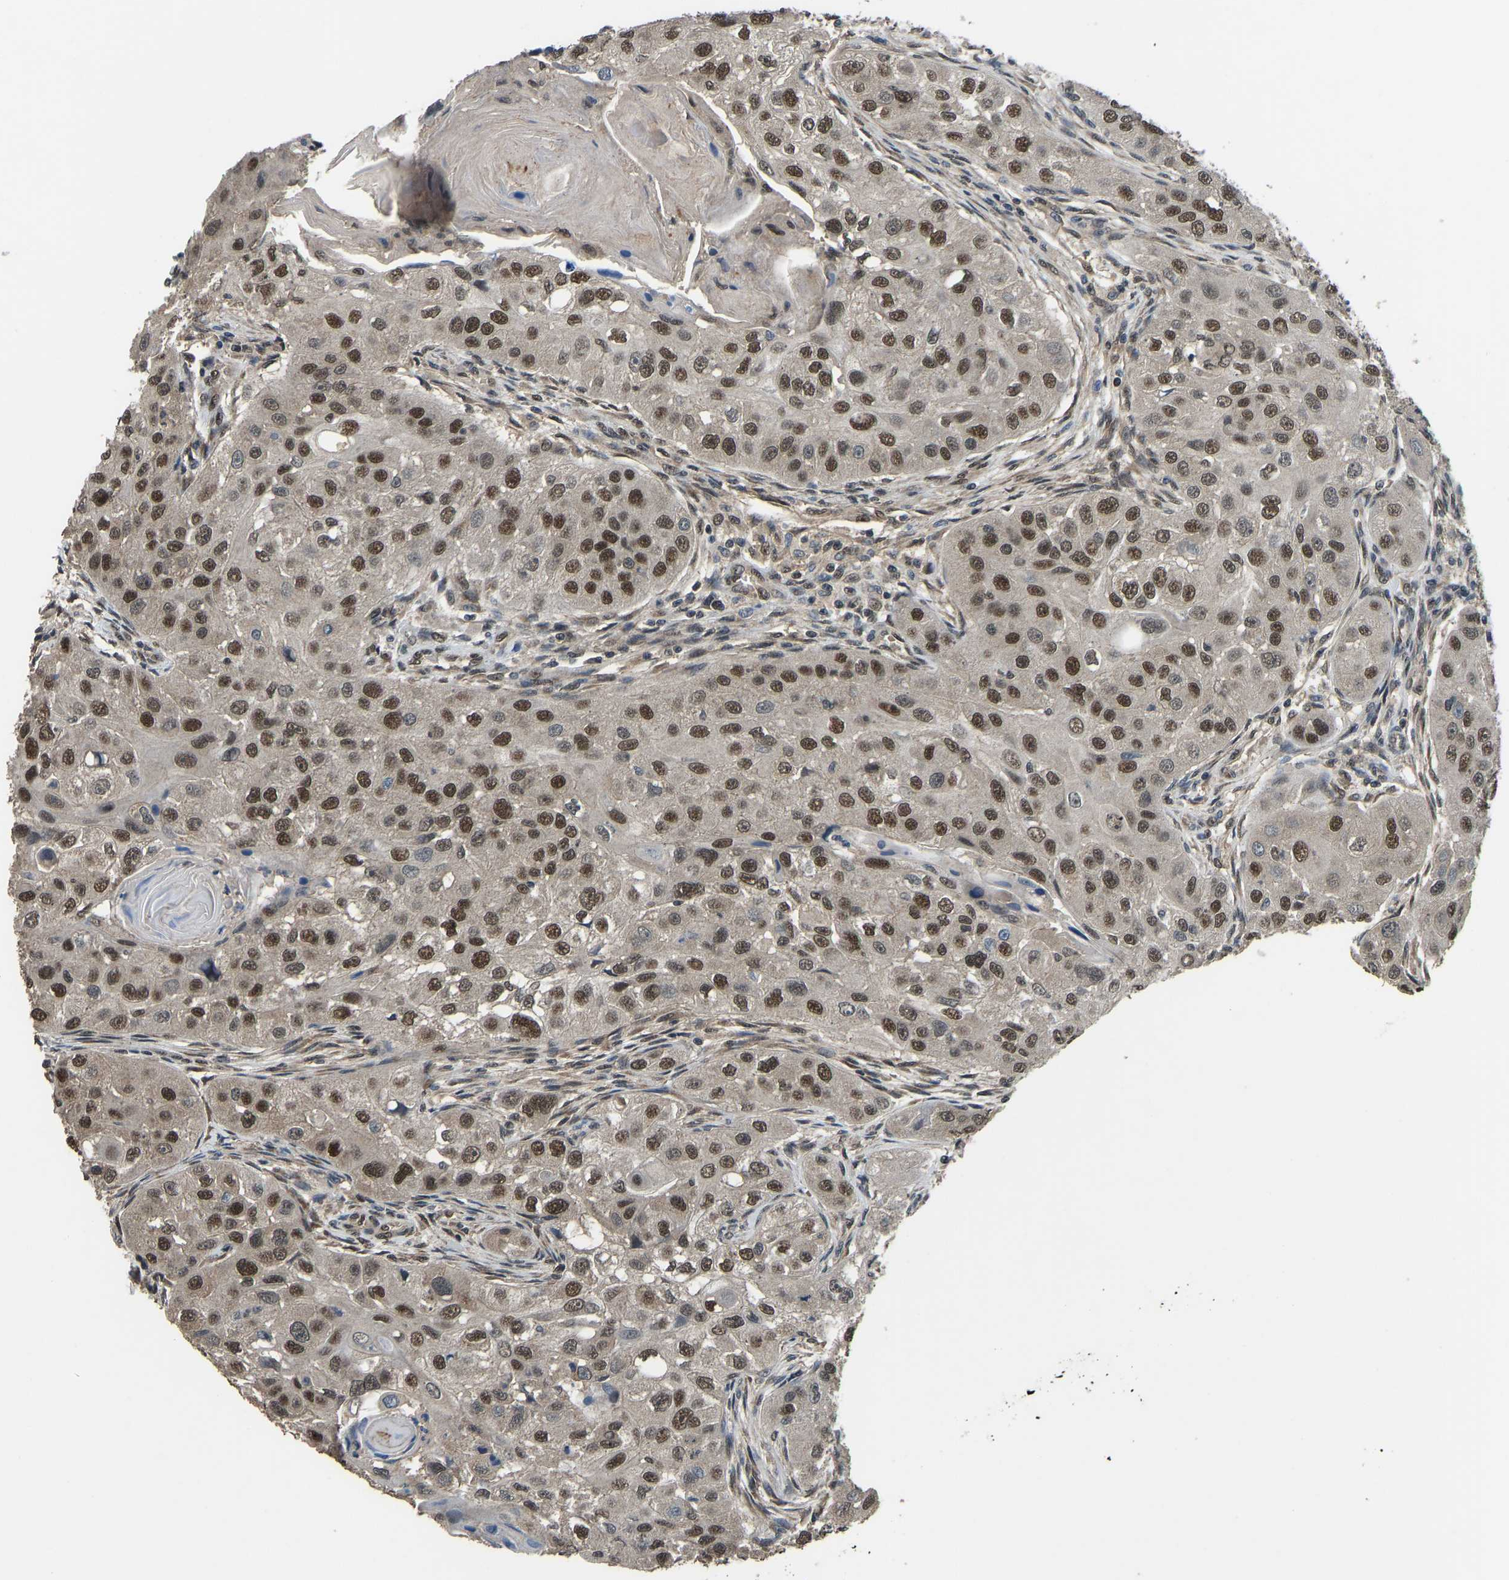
{"staining": {"intensity": "strong", "quantity": ">75%", "location": "nuclear"}, "tissue": "head and neck cancer", "cell_type": "Tumor cells", "image_type": "cancer", "snomed": [{"axis": "morphology", "description": "Normal tissue, NOS"}, {"axis": "morphology", "description": "Squamous cell carcinoma, NOS"}, {"axis": "topography", "description": "Skeletal muscle"}, {"axis": "topography", "description": "Head-Neck"}], "caption": "Head and neck cancer (squamous cell carcinoma) tissue shows strong nuclear staining in approximately >75% of tumor cells, visualized by immunohistochemistry. (IHC, brightfield microscopy, high magnification).", "gene": "TOX4", "patient": {"sex": "male", "age": 51}}